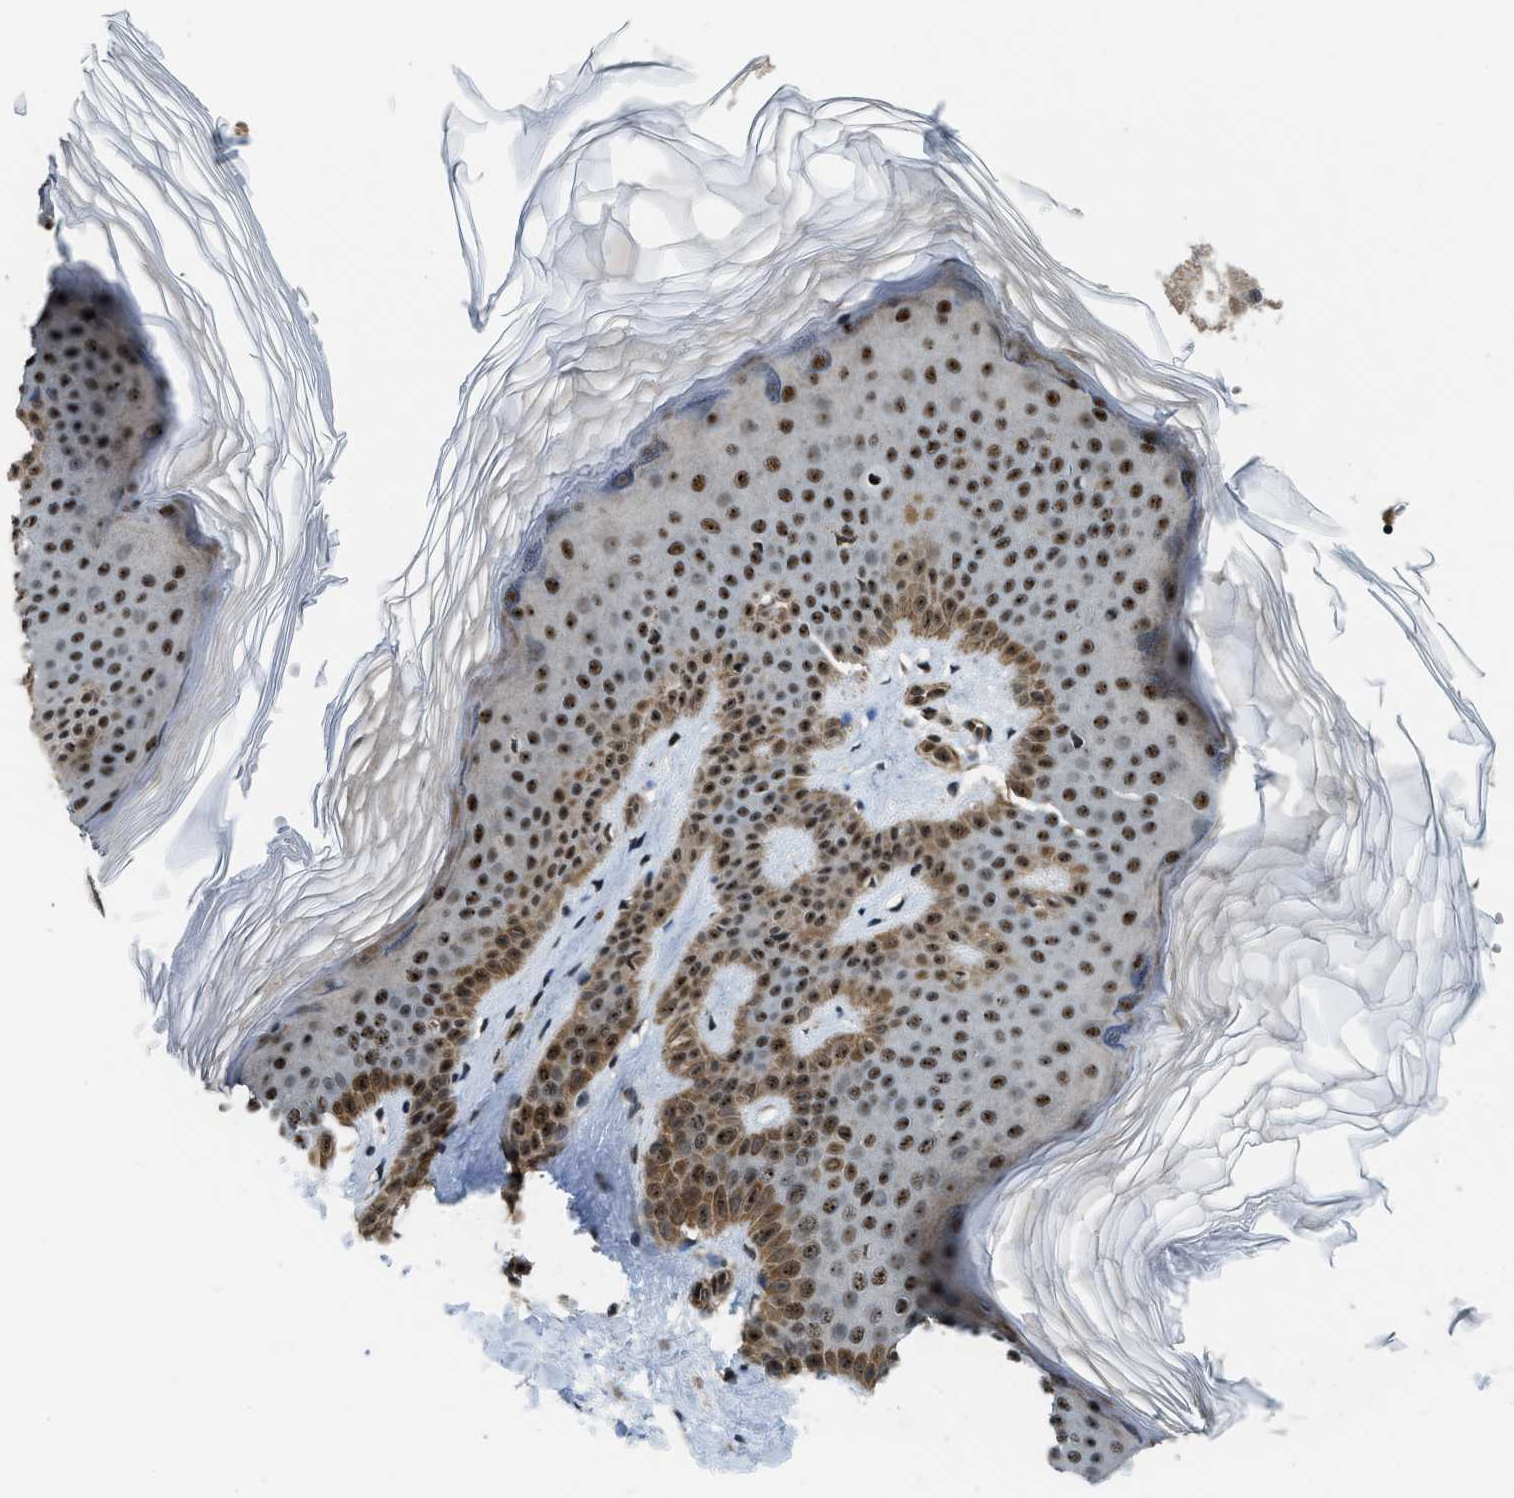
{"staining": {"intensity": "moderate", "quantity": ">75%", "location": "cytoplasmic/membranous,nuclear"}, "tissue": "skin", "cell_type": "Fibroblasts", "image_type": "normal", "snomed": [{"axis": "morphology", "description": "Normal tissue, NOS"}, {"axis": "morphology", "description": "Malignant melanoma, Metastatic site"}, {"axis": "topography", "description": "Skin"}], "caption": "The photomicrograph reveals staining of unremarkable skin, revealing moderate cytoplasmic/membranous,nuclear protein expression (brown color) within fibroblasts. The protein is shown in brown color, while the nuclei are stained blue.", "gene": "E2F1", "patient": {"sex": "male", "age": 41}}